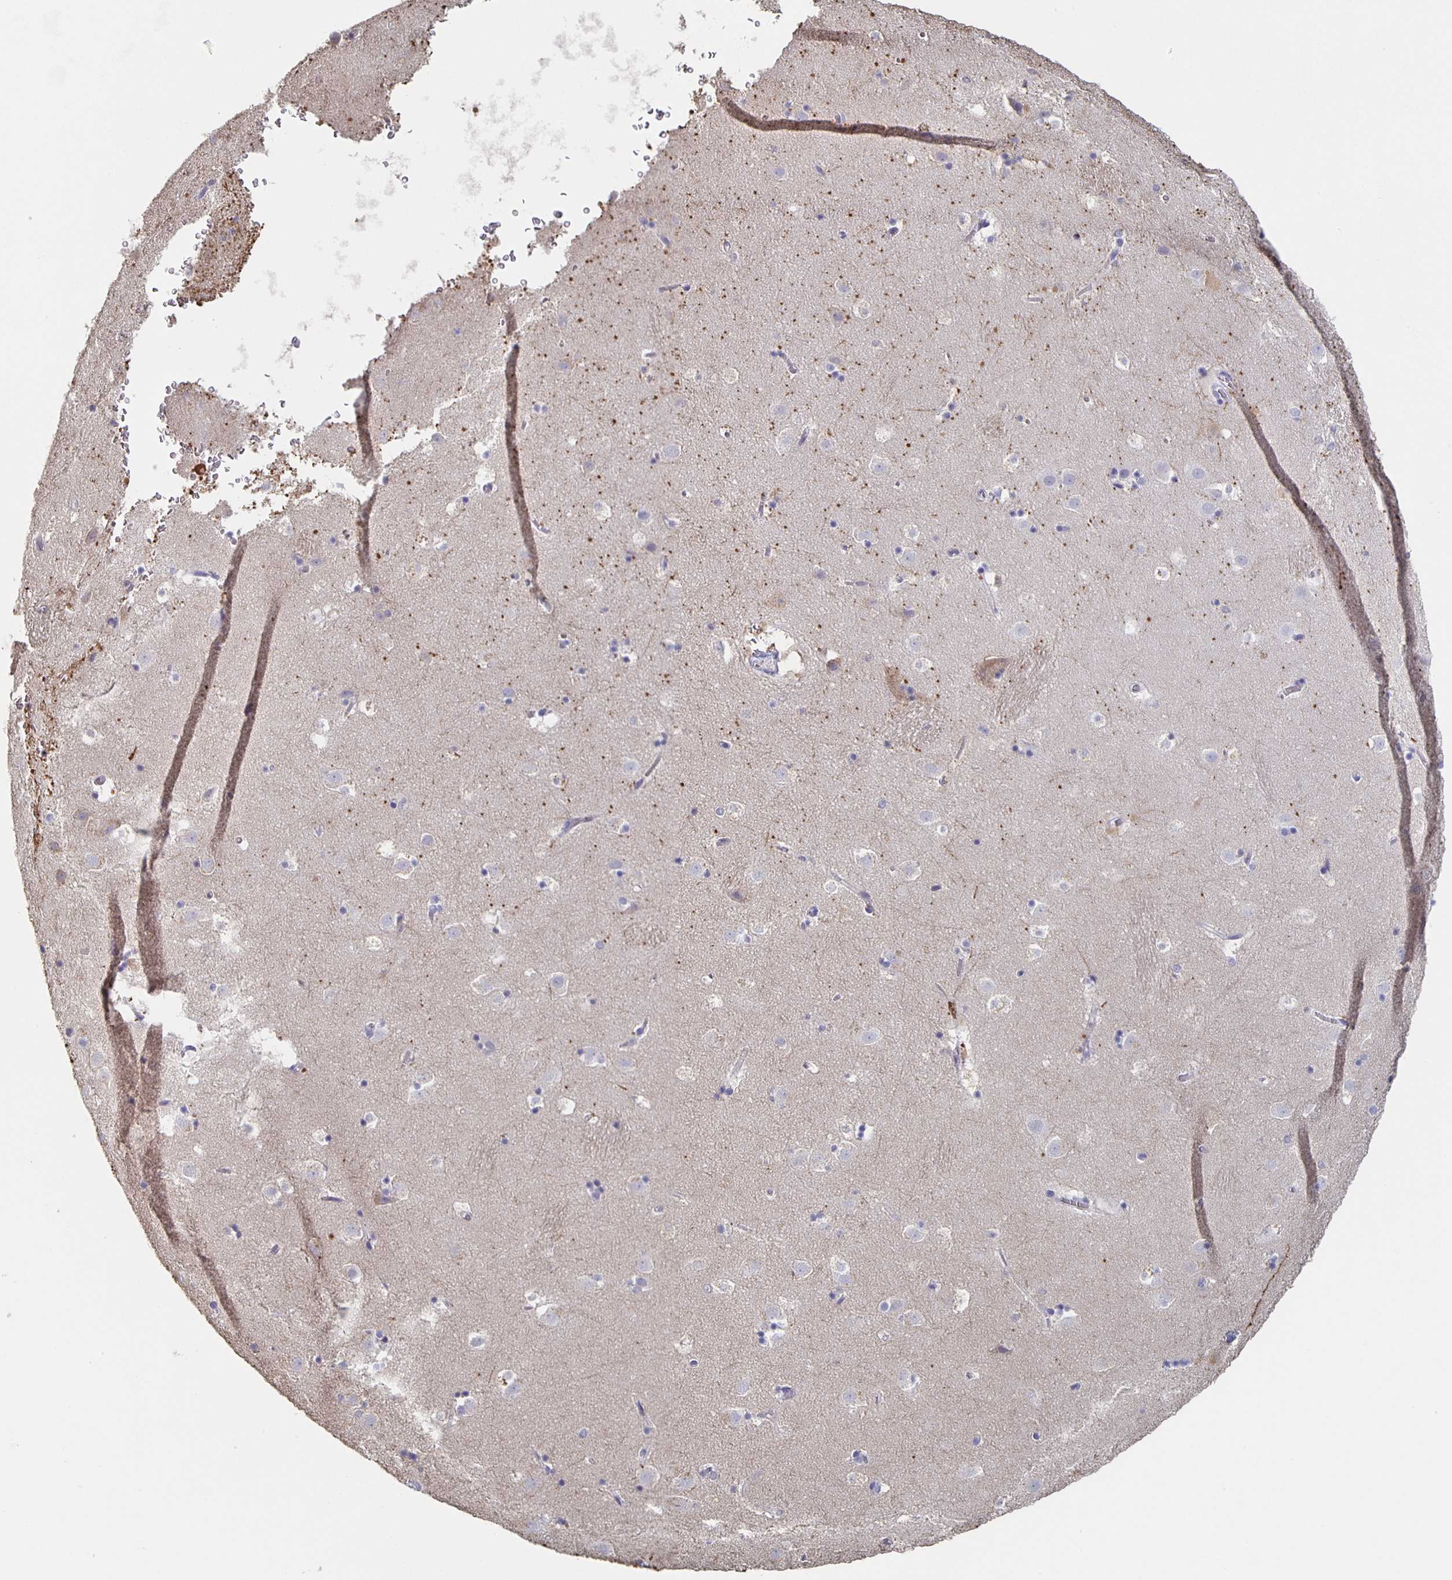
{"staining": {"intensity": "negative", "quantity": "none", "location": "none"}, "tissue": "caudate", "cell_type": "Glial cells", "image_type": "normal", "snomed": [{"axis": "morphology", "description": "Normal tissue, NOS"}, {"axis": "topography", "description": "Lateral ventricle wall"}], "caption": "This is an IHC image of unremarkable caudate. There is no staining in glial cells.", "gene": "CACNA2D2", "patient": {"sex": "male", "age": 37}}